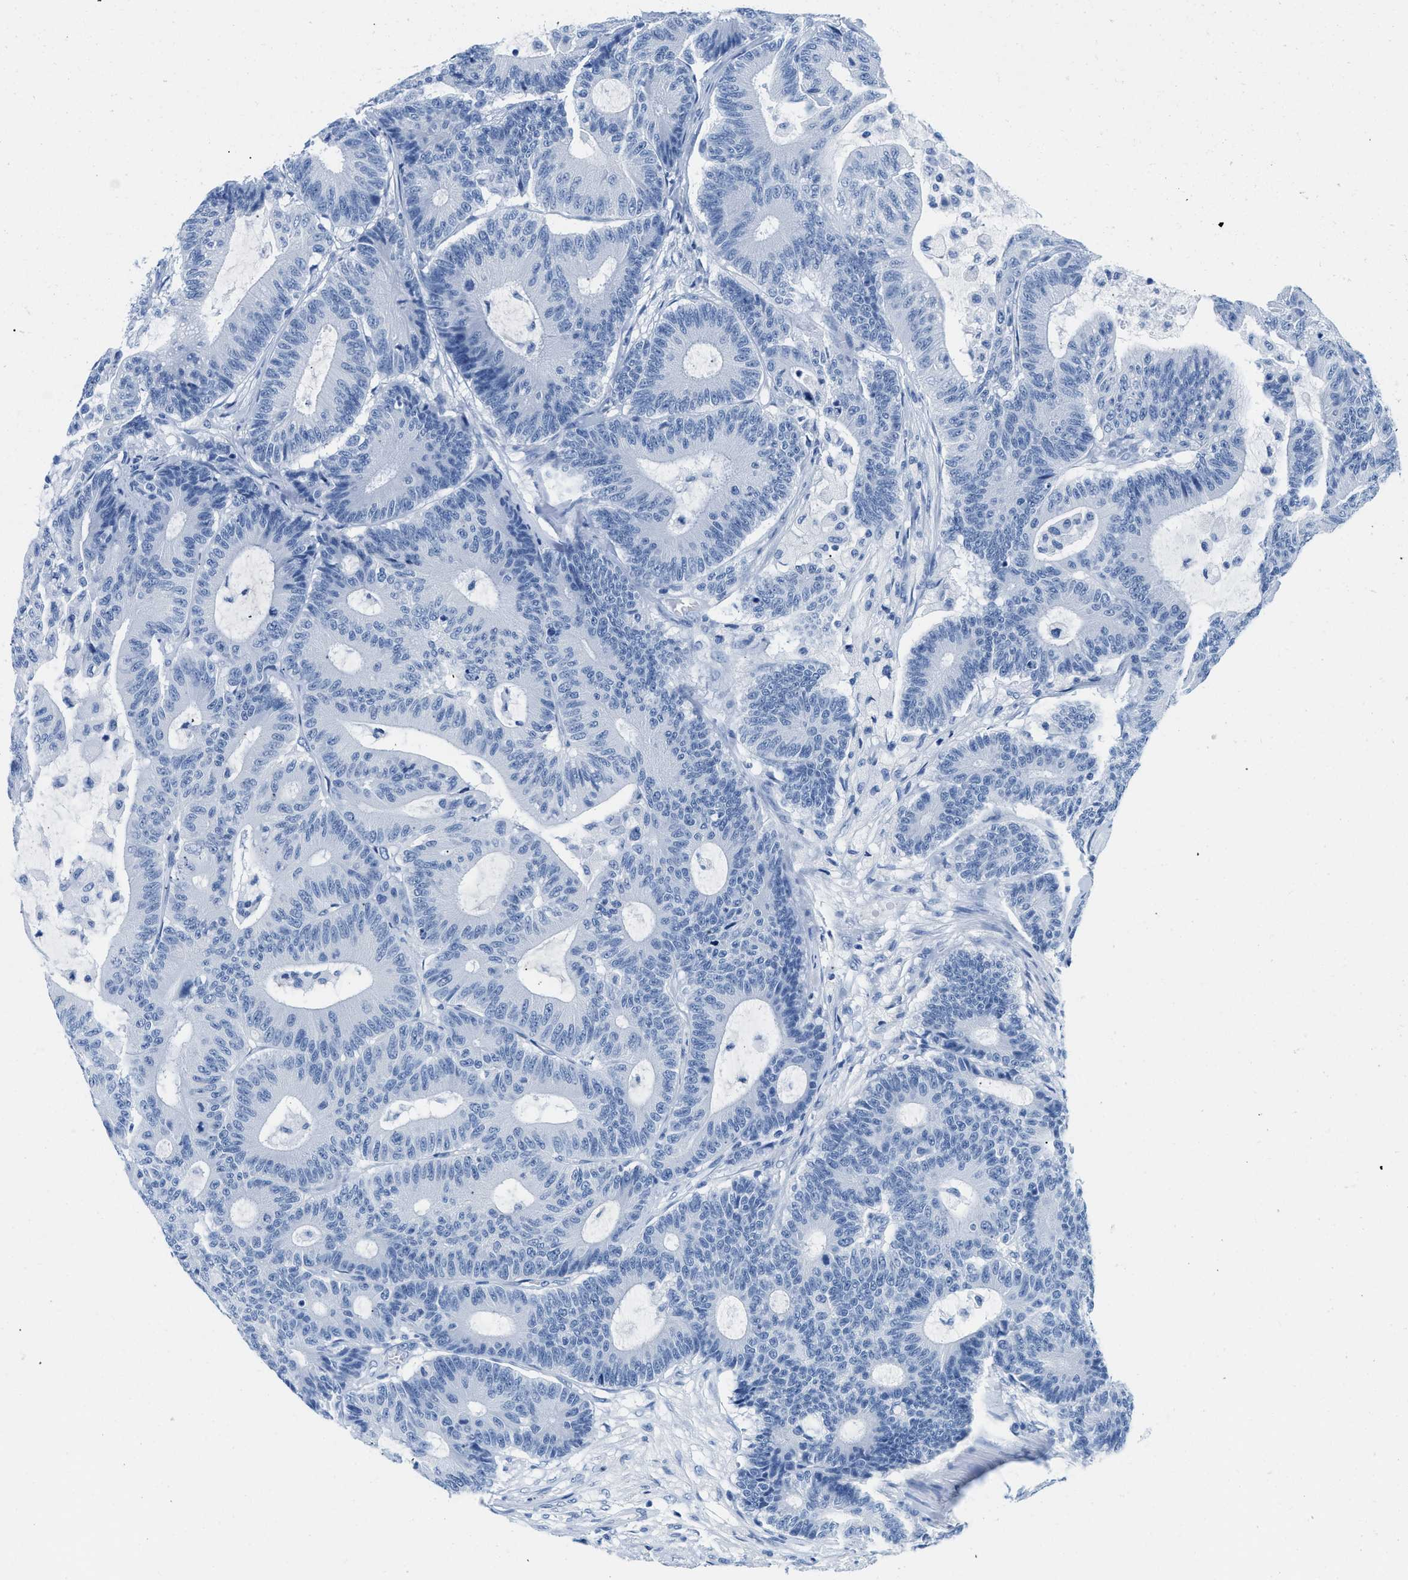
{"staining": {"intensity": "negative", "quantity": "none", "location": "none"}, "tissue": "colorectal cancer", "cell_type": "Tumor cells", "image_type": "cancer", "snomed": [{"axis": "morphology", "description": "Adenocarcinoma, NOS"}, {"axis": "topography", "description": "Colon"}], "caption": "High magnification brightfield microscopy of colorectal adenocarcinoma stained with DAB (3,3'-diaminobenzidine) (brown) and counterstained with hematoxylin (blue): tumor cells show no significant staining.", "gene": "GSN", "patient": {"sex": "female", "age": 84}}